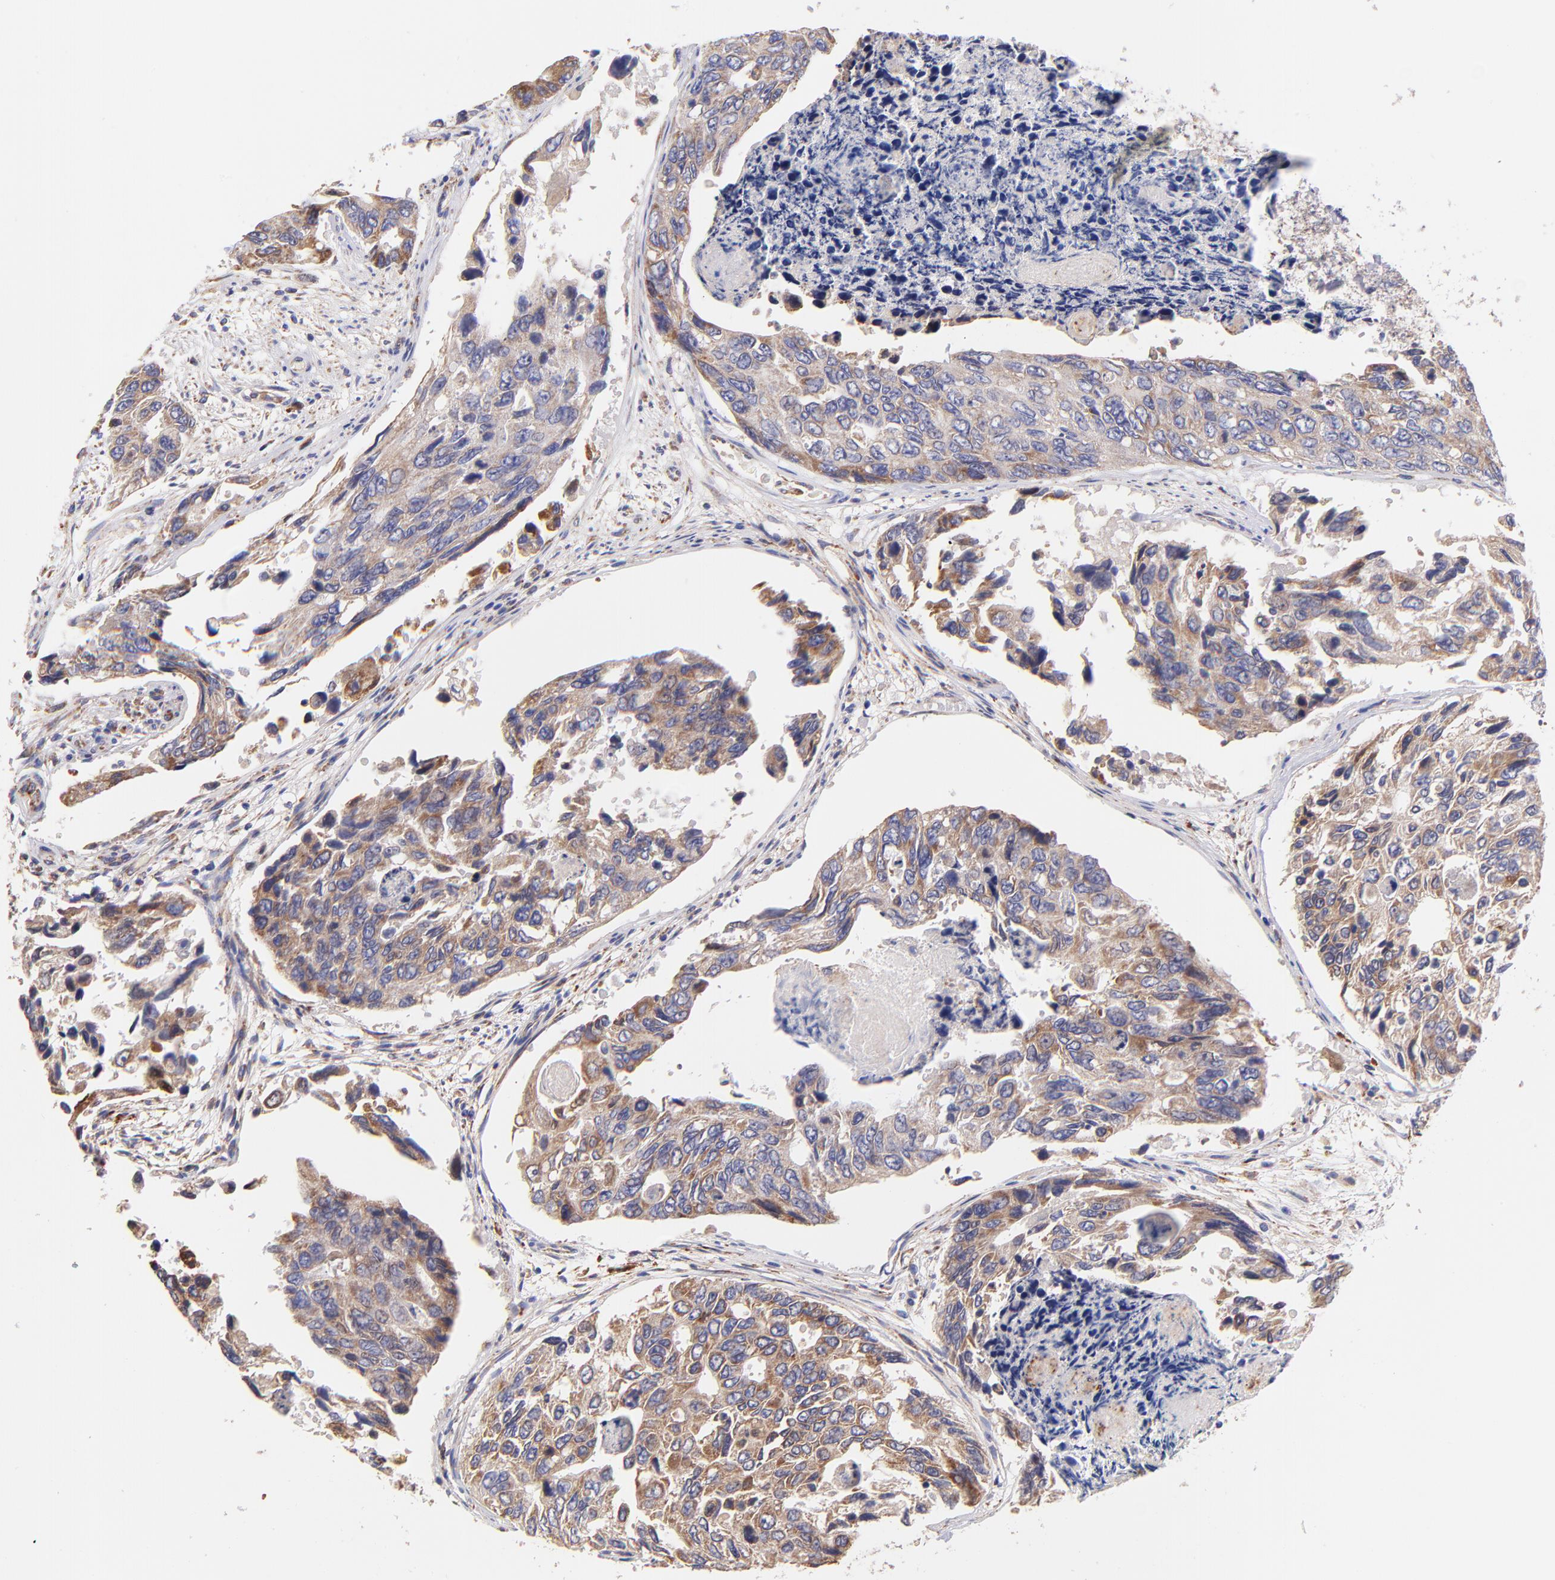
{"staining": {"intensity": "moderate", "quantity": "<25%", "location": "cytoplasmic/membranous"}, "tissue": "colorectal cancer", "cell_type": "Tumor cells", "image_type": "cancer", "snomed": [{"axis": "morphology", "description": "Adenocarcinoma, NOS"}, {"axis": "topography", "description": "Colon"}], "caption": "Brown immunohistochemical staining in colorectal adenocarcinoma displays moderate cytoplasmic/membranous expression in about <25% of tumor cells. The protein of interest is stained brown, and the nuclei are stained in blue (DAB (3,3'-diaminobenzidine) IHC with brightfield microscopy, high magnification).", "gene": "PREX1", "patient": {"sex": "female", "age": 86}}